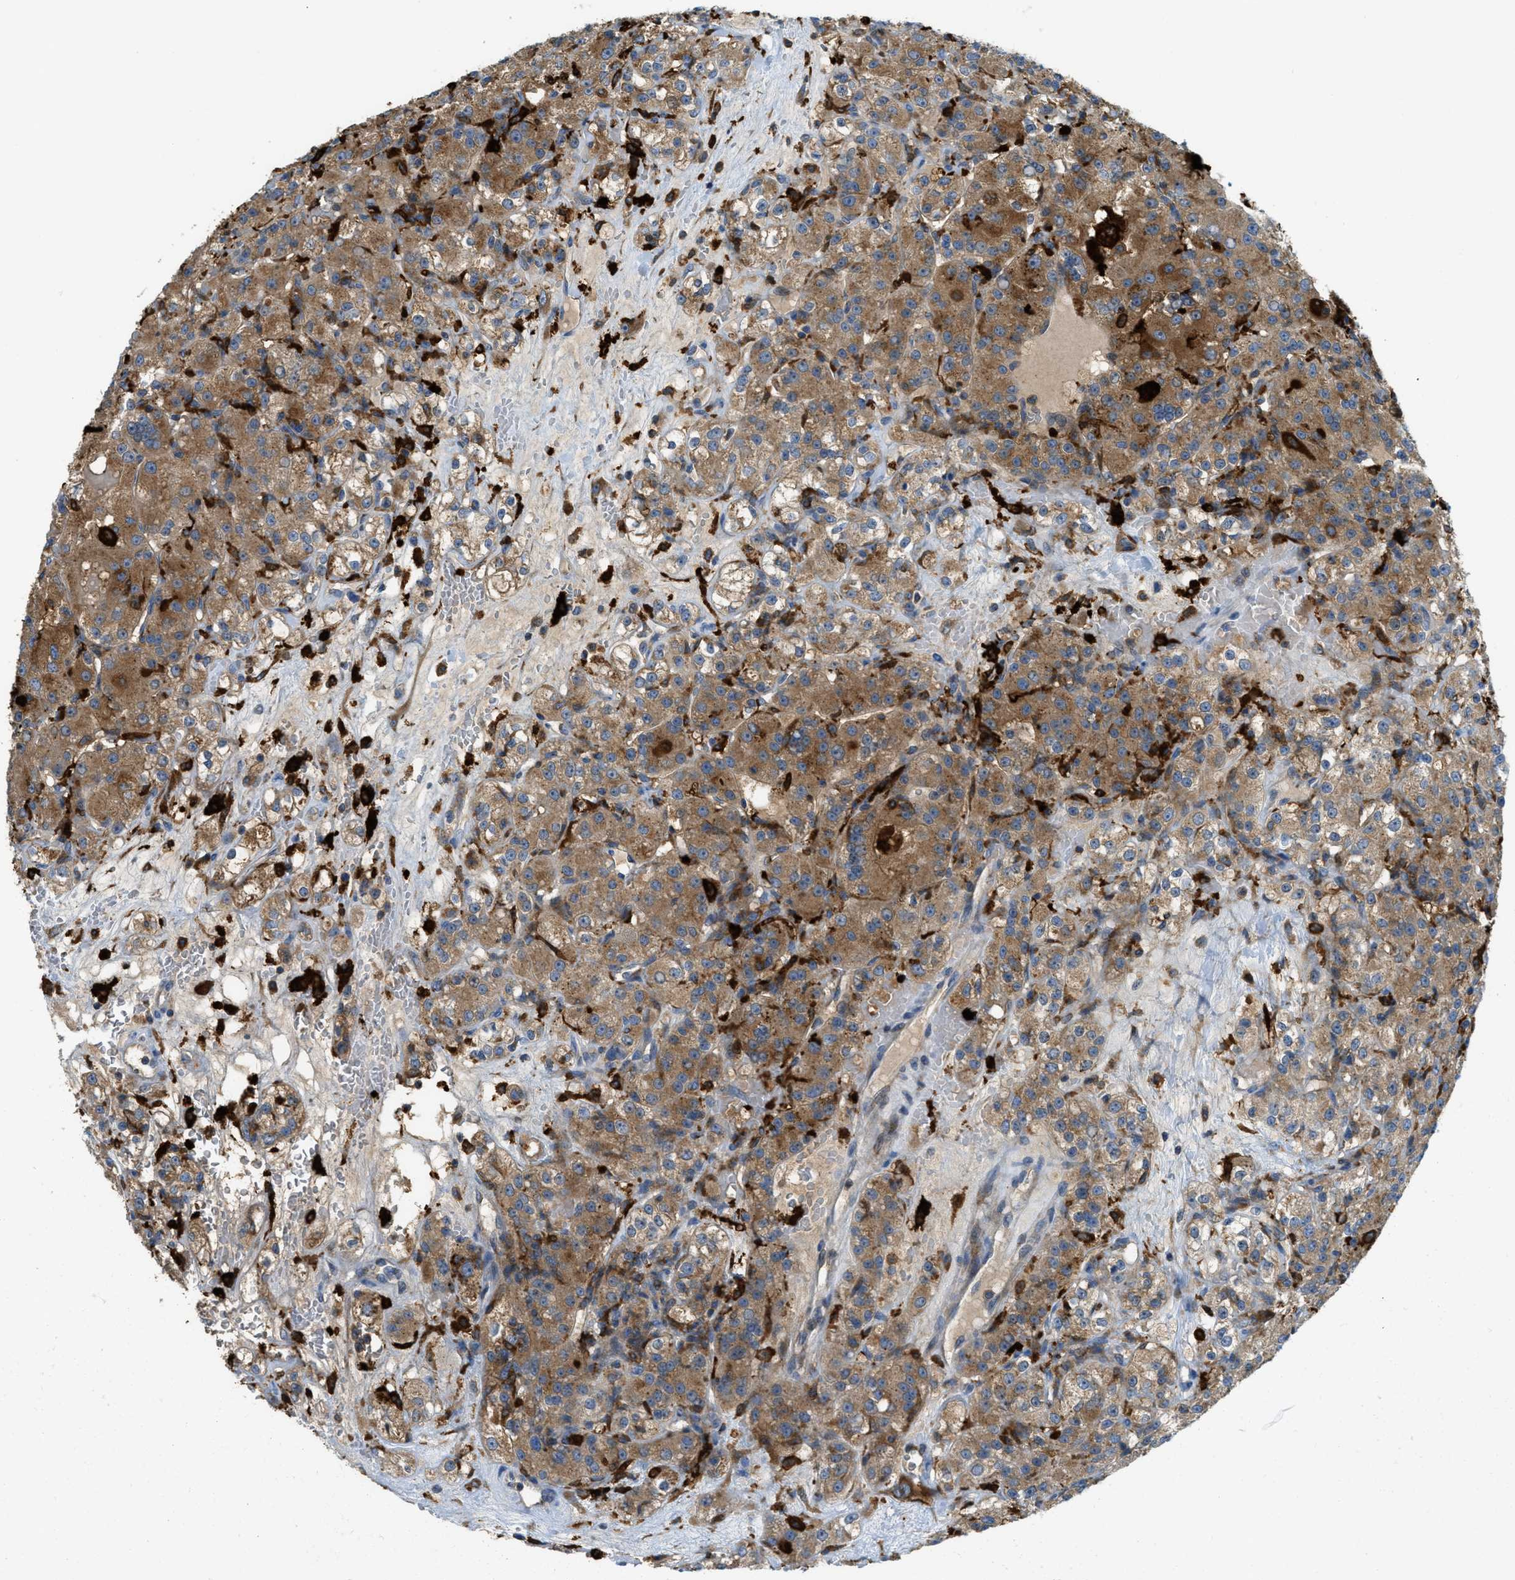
{"staining": {"intensity": "moderate", "quantity": ">75%", "location": "cytoplasmic/membranous"}, "tissue": "renal cancer", "cell_type": "Tumor cells", "image_type": "cancer", "snomed": [{"axis": "morphology", "description": "Normal tissue, NOS"}, {"axis": "morphology", "description": "Adenocarcinoma, NOS"}, {"axis": "topography", "description": "Kidney"}], "caption": "A brown stain labels moderate cytoplasmic/membranous staining of a protein in human renal cancer (adenocarcinoma) tumor cells. (Brightfield microscopy of DAB IHC at high magnification).", "gene": "RFFL", "patient": {"sex": "male", "age": 61}}